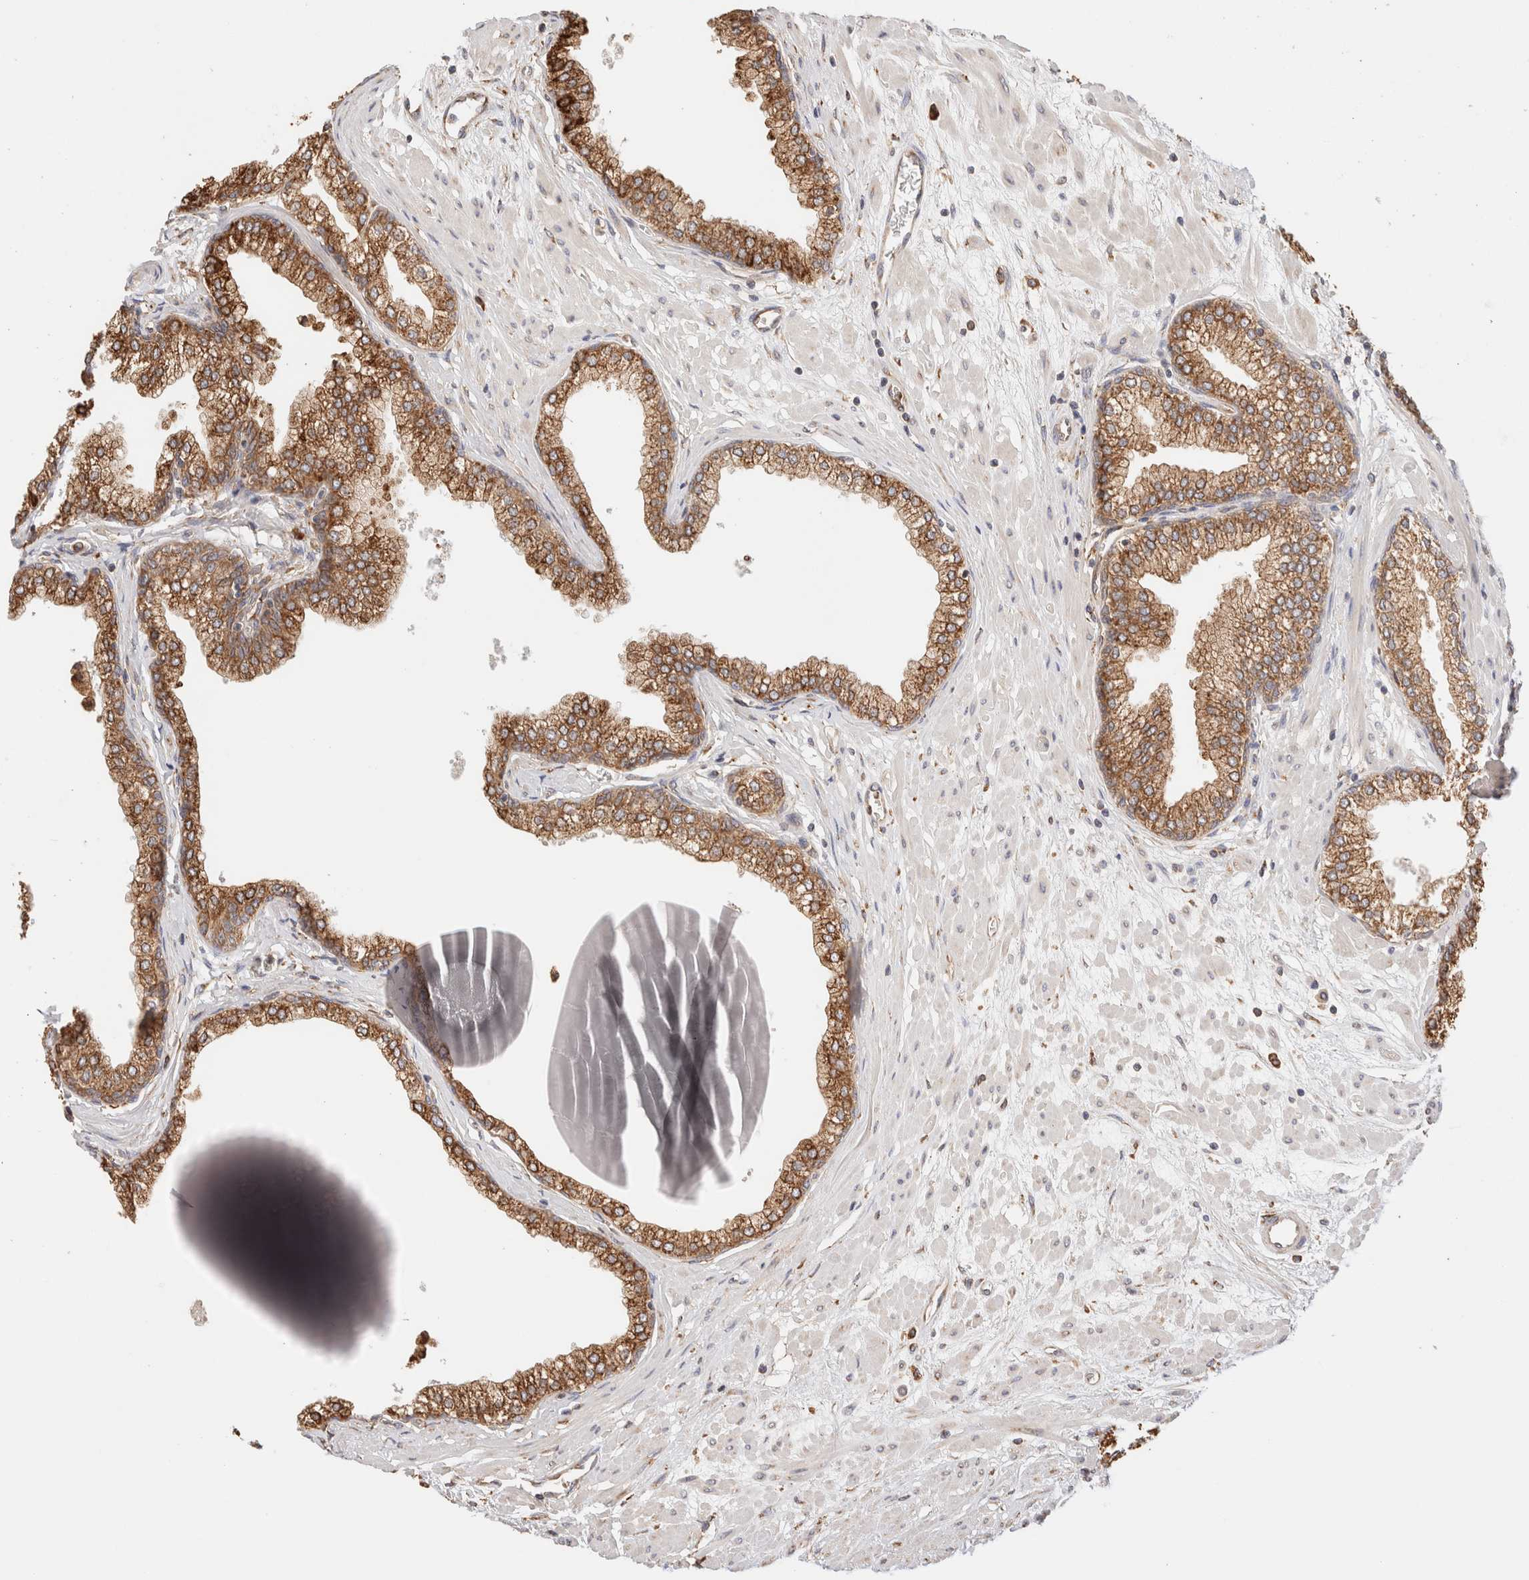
{"staining": {"intensity": "strong", "quantity": ">75%", "location": "cytoplasmic/membranous"}, "tissue": "prostate", "cell_type": "Glandular cells", "image_type": "normal", "snomed": [{"axis": "morphology", "description": "Normal tissue, NOS"}, {"axis": "morphology", "description": "Urothelial carcinoma, Low grade"}, {"axis": "topography", "description": "Urinary bladder"}, {"axis": "topography", "description": "Prostate"}], "caption": "The photomicrograph exhibits staining of benign prostate, revealing strong cytoplasmic/membranous protein expression (brown color) within glandular cells.", "gene": "FER", "patient": {"sex": "male", "age": 60}}